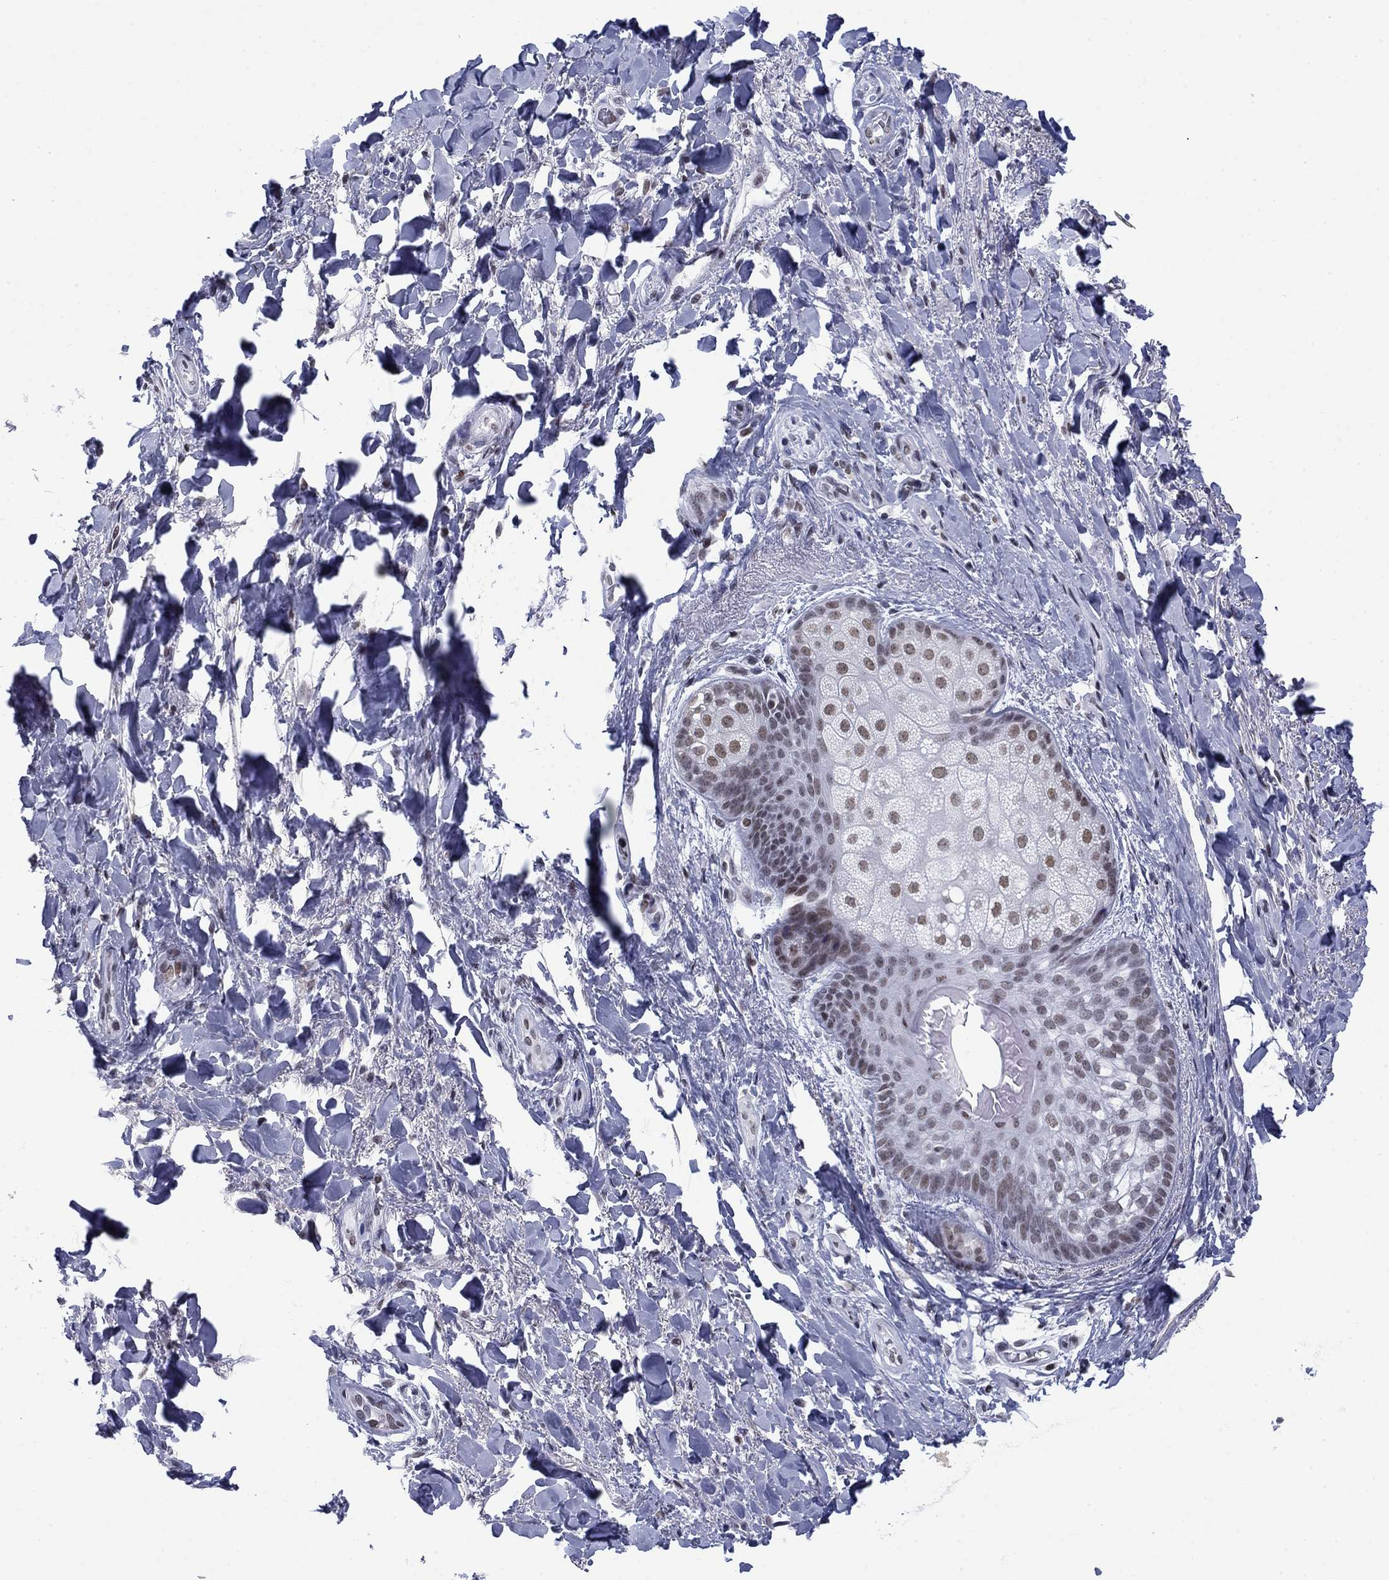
{"staining": {"intensity": "moderate", "quantity": "<25%", "location": "nuclear"}, "tissue": "skin", "cell_type": "Epidermal cells", "image_type": "normal", "snomed": [{"axis": "morphology", "description": "Normal tissue, NOS"}, {"axis": "topography", "description": "Anal"}, {"axis": "topography", "description": "Peripheral nerve tissue"}], "caption": "There is low levels of moderate nuclear expression in epidermal cells of normal skin, as demonstrated by immunohistochemical staining (brown color).", "gene": "NPAS3", "patient": {"sex": "male", "age": 53}}